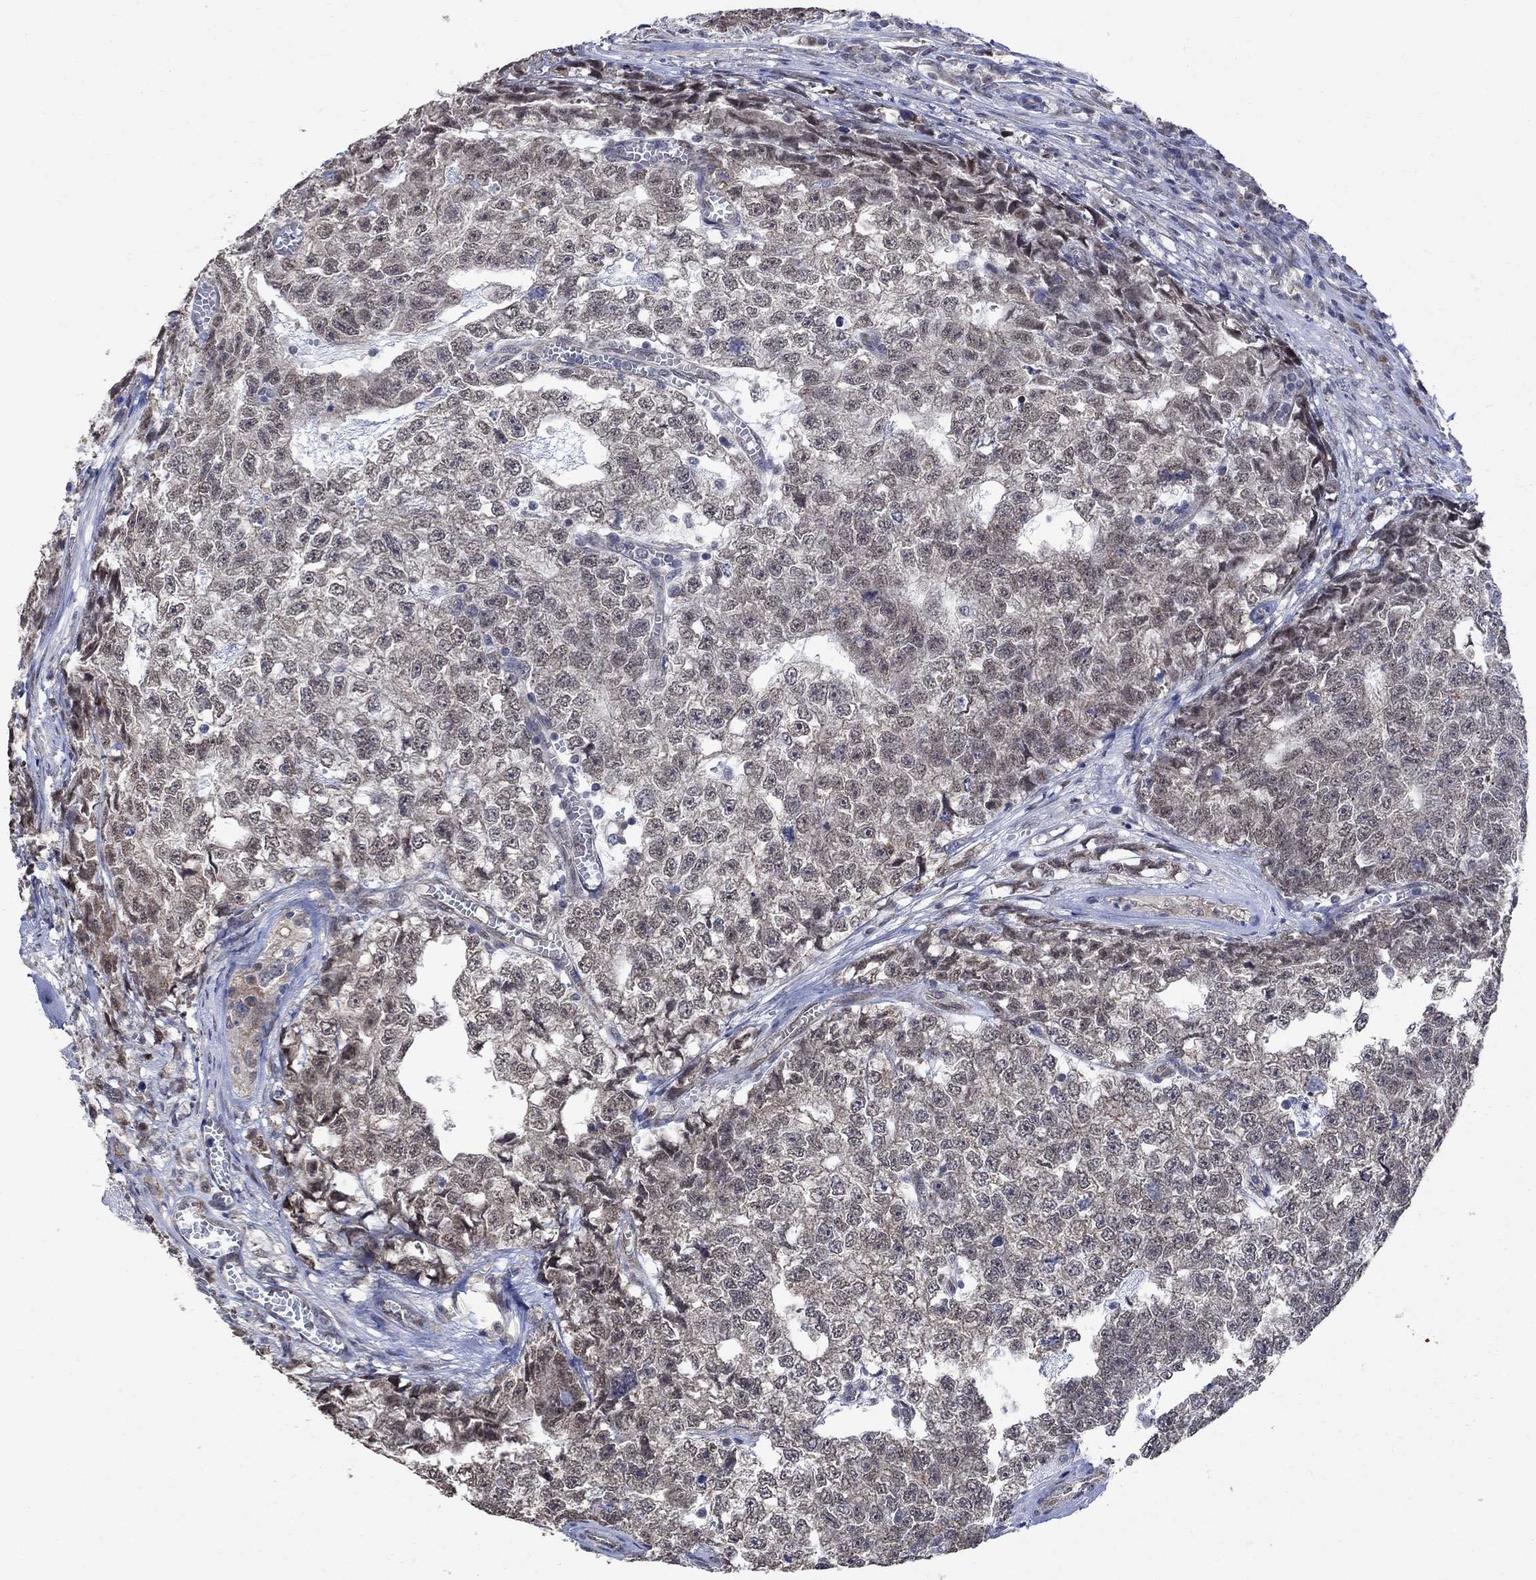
{"staining": {"intensity": "negative", "quantity": "none", "location": "none"}, "tissue": "testis cancer", "cell_type": "Tumor cells", "image_type": "cancer", "snomed": [{"axis": "morphology", "description": "Seminoma, NOS"}, {"axis": "morphology", "description": "Carcinoma, Embryonal, NOS"}, {"axis": "topography", "description": "Testis"}], "caption": "This histopathology image is of seminoma (testis) stained with IHC to label a protein in brown with the nuclei are counter-stained blue. There is no positivity in tumor cells.", "gene": "ANKRA2", "patient": {"sex": "male", "age": 22}}